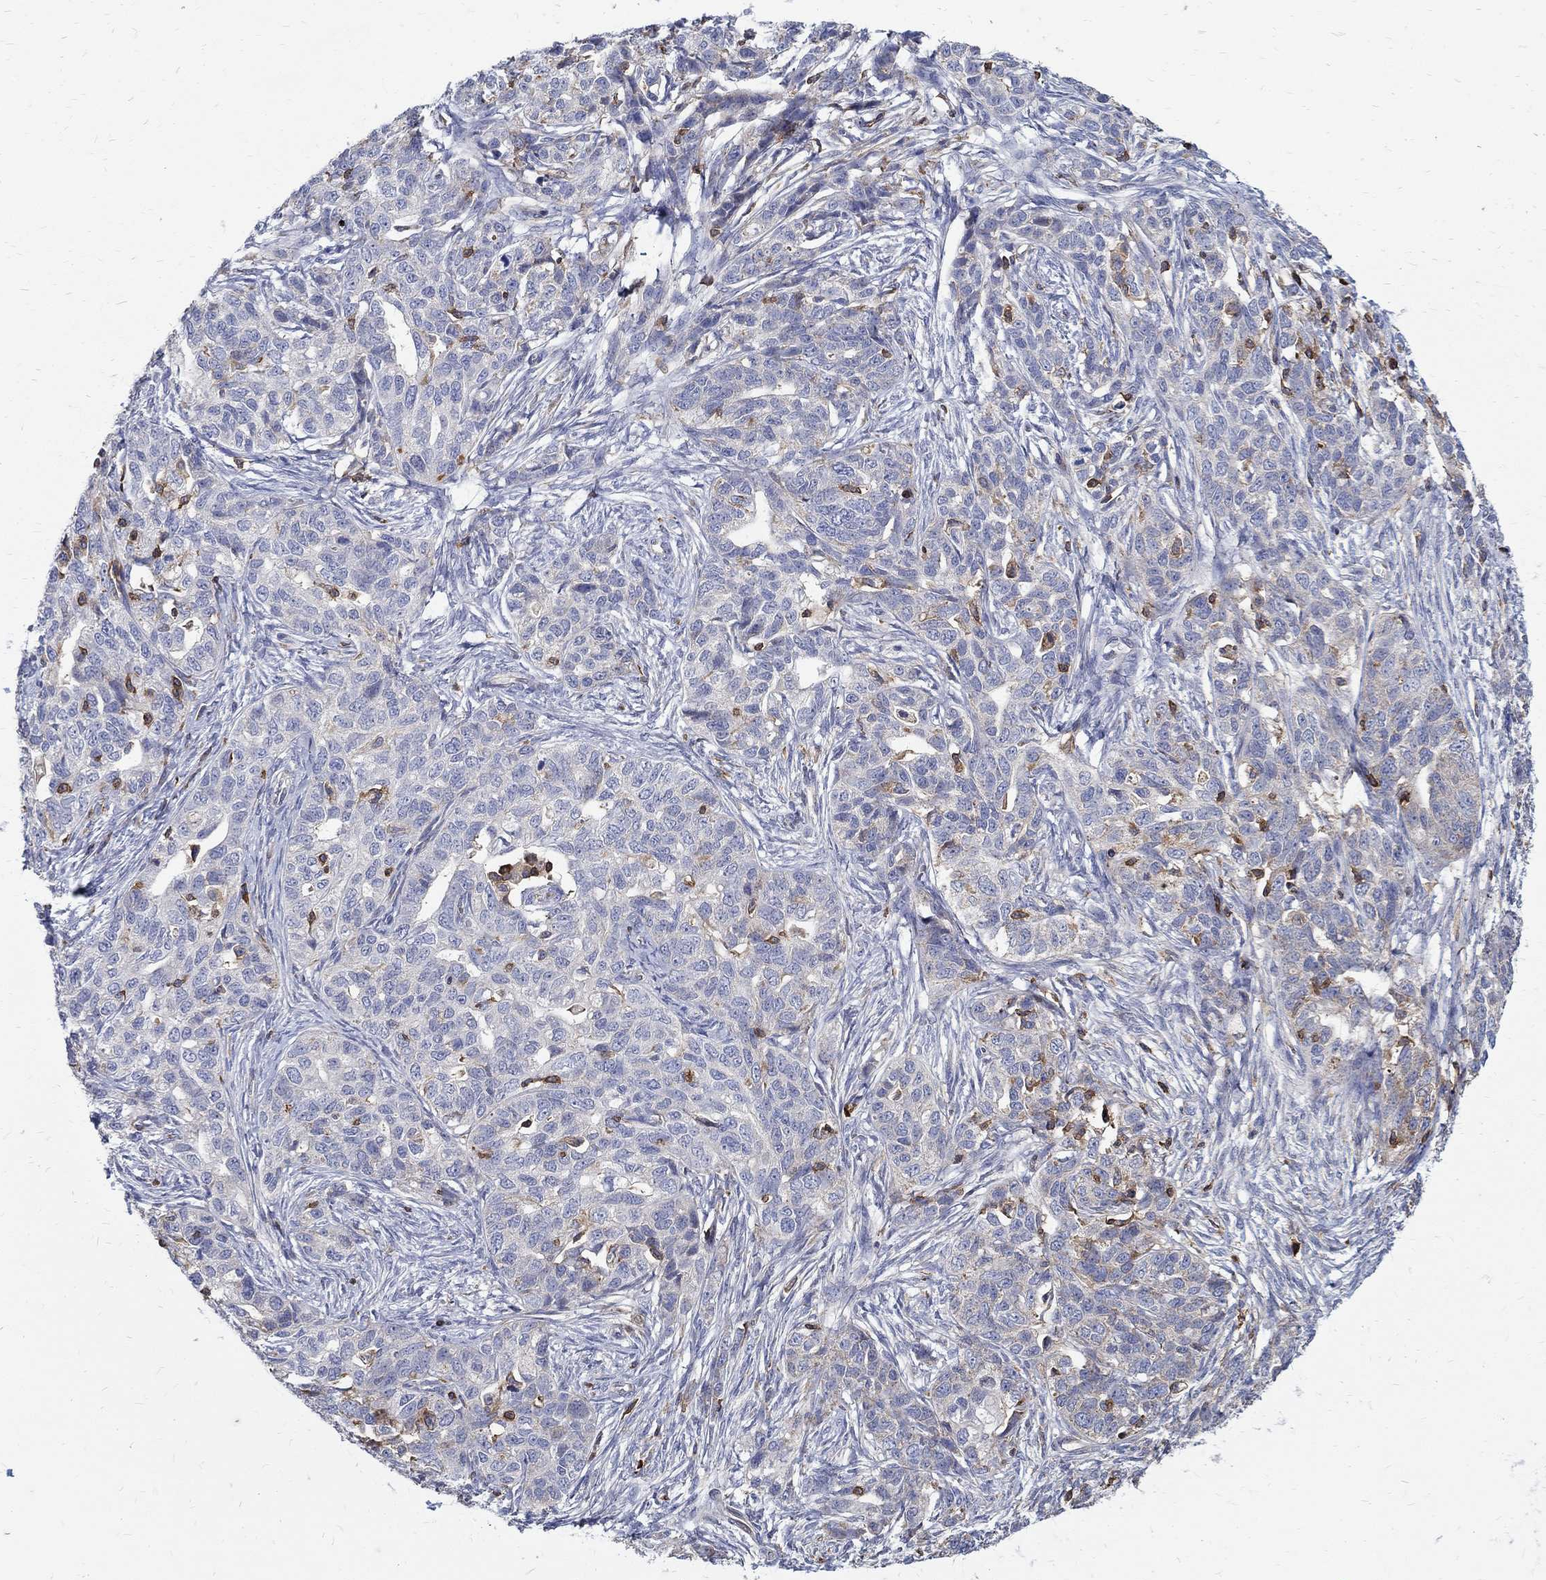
{"staining": {"intensity": "weak", "quantity": "<25%", "location": "cytoplasmic/membranous"}, "tissue": "ovarian cancer", "cell_type": "Tumor cells", "image_type": "cancer", "snomed": [{"axis": "morphology", "description": "Cystadenocarcinoma, serous, NOS"}, {"axis": "topography", "description": "Ovary"}], "caption": "Ovarian serous cystadenocarcinoma was stained to show a protein in brown. There is no significant positivity in tumor cells. Brightfield microscopy of immunohistochemistry stained with DAB (brown) and hematoxylin (blue), captured at high magnification.", "gene": "AGAP2", "patient": {"sex": "female", "age": 71}}